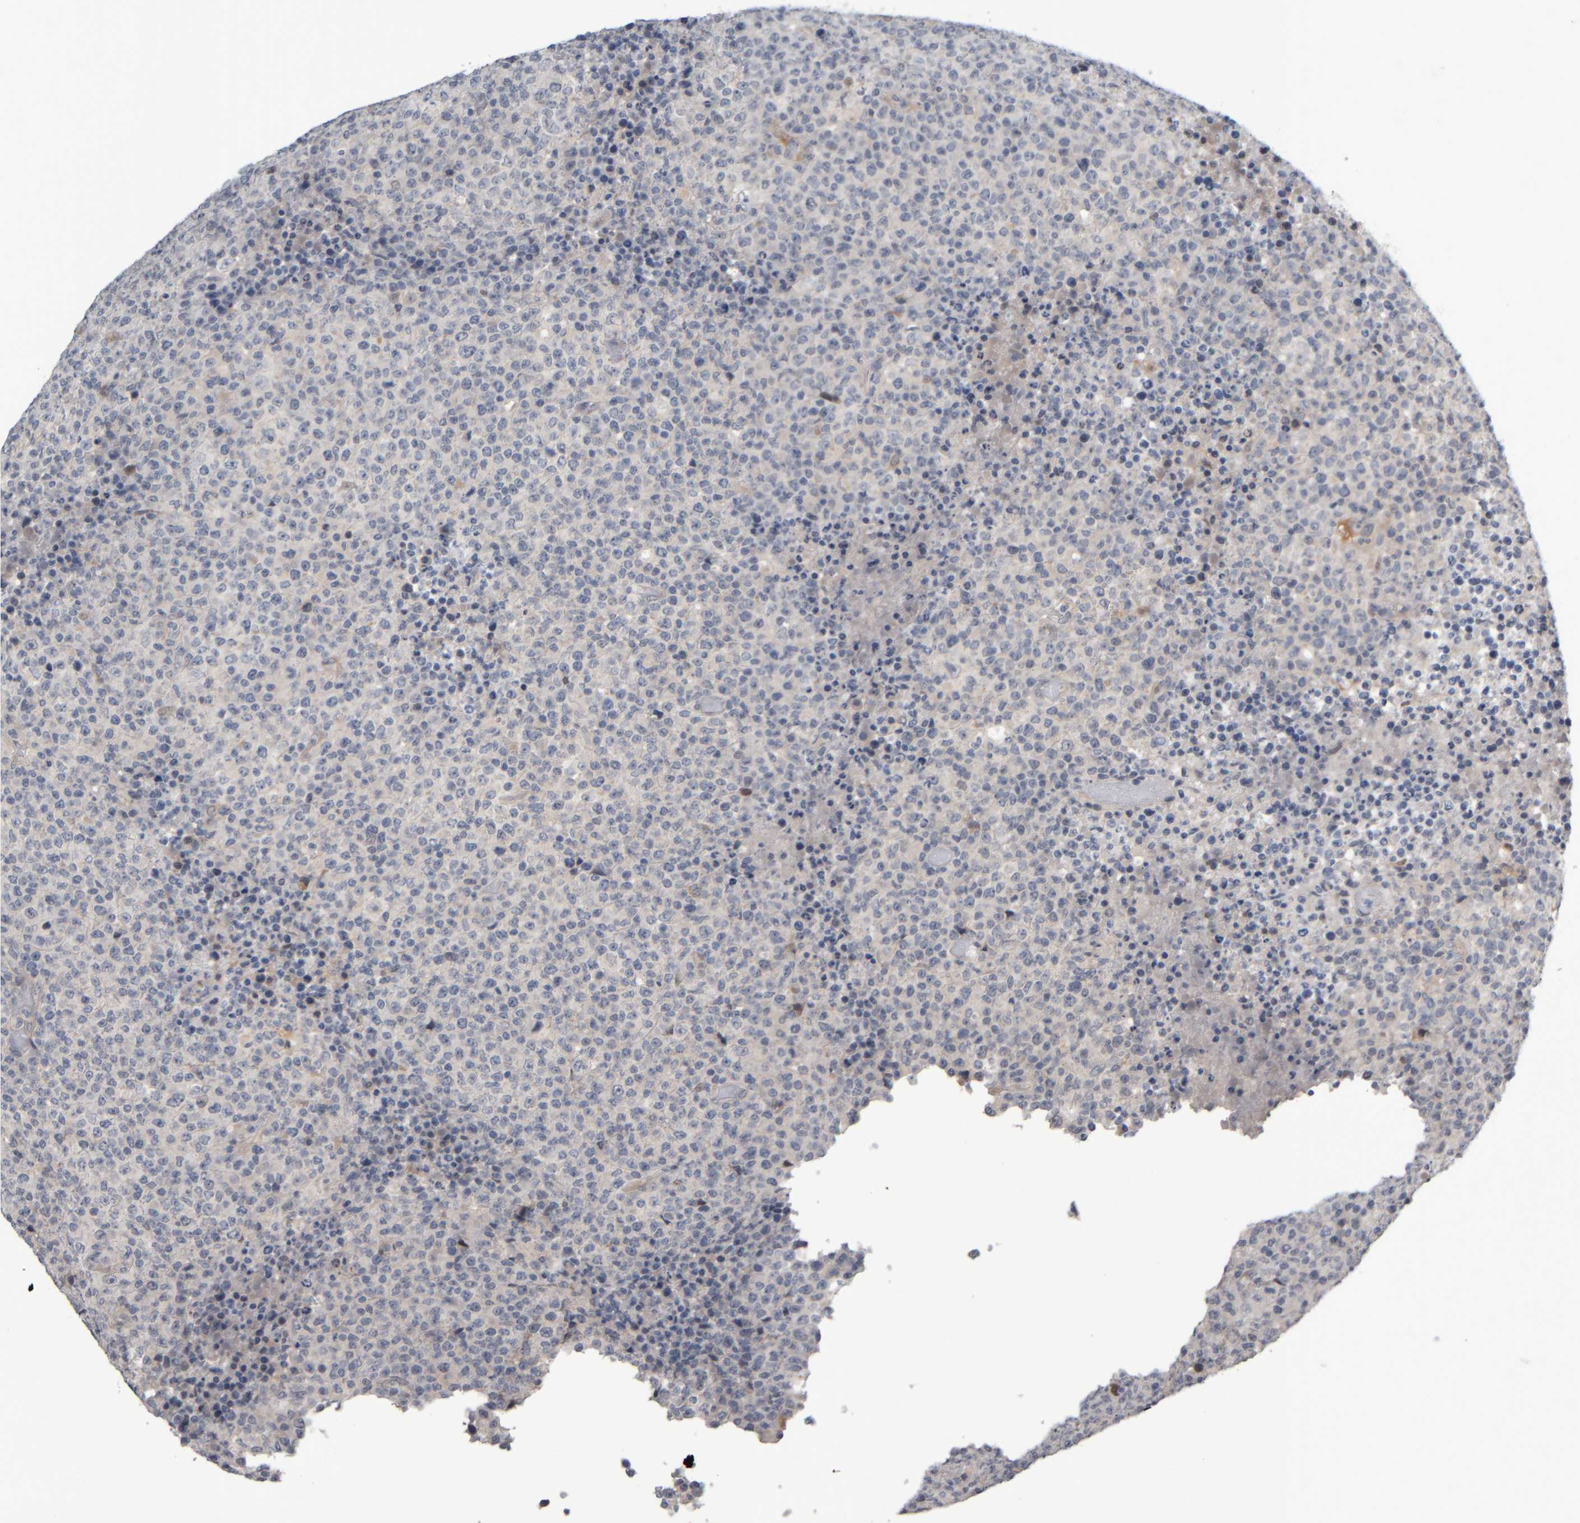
{"staining": {"intensity": "negative", "quantity": "none", "location": "none"}, "tissue": "lymphoma", "cell_type": "Tumor cells", "image_type": "cancer", "snomed": [{"axis": "morphology", "description": "Malignant lymphoma, non-Hodgkin's type, High grade"}, {"axis": "topography", "description": "Lymph node"}], "caption": "This histopathology image is of high-grade malignant lymphoma, non-Hodgkin's type stained with IHC to label a protein in brown with the nuclei are counter-stained blue. There is no staining in tumor cells. Nuclei are stained in blue.", "gene": "COL14A1", "patient": {"sex": "male", "age": 13}}